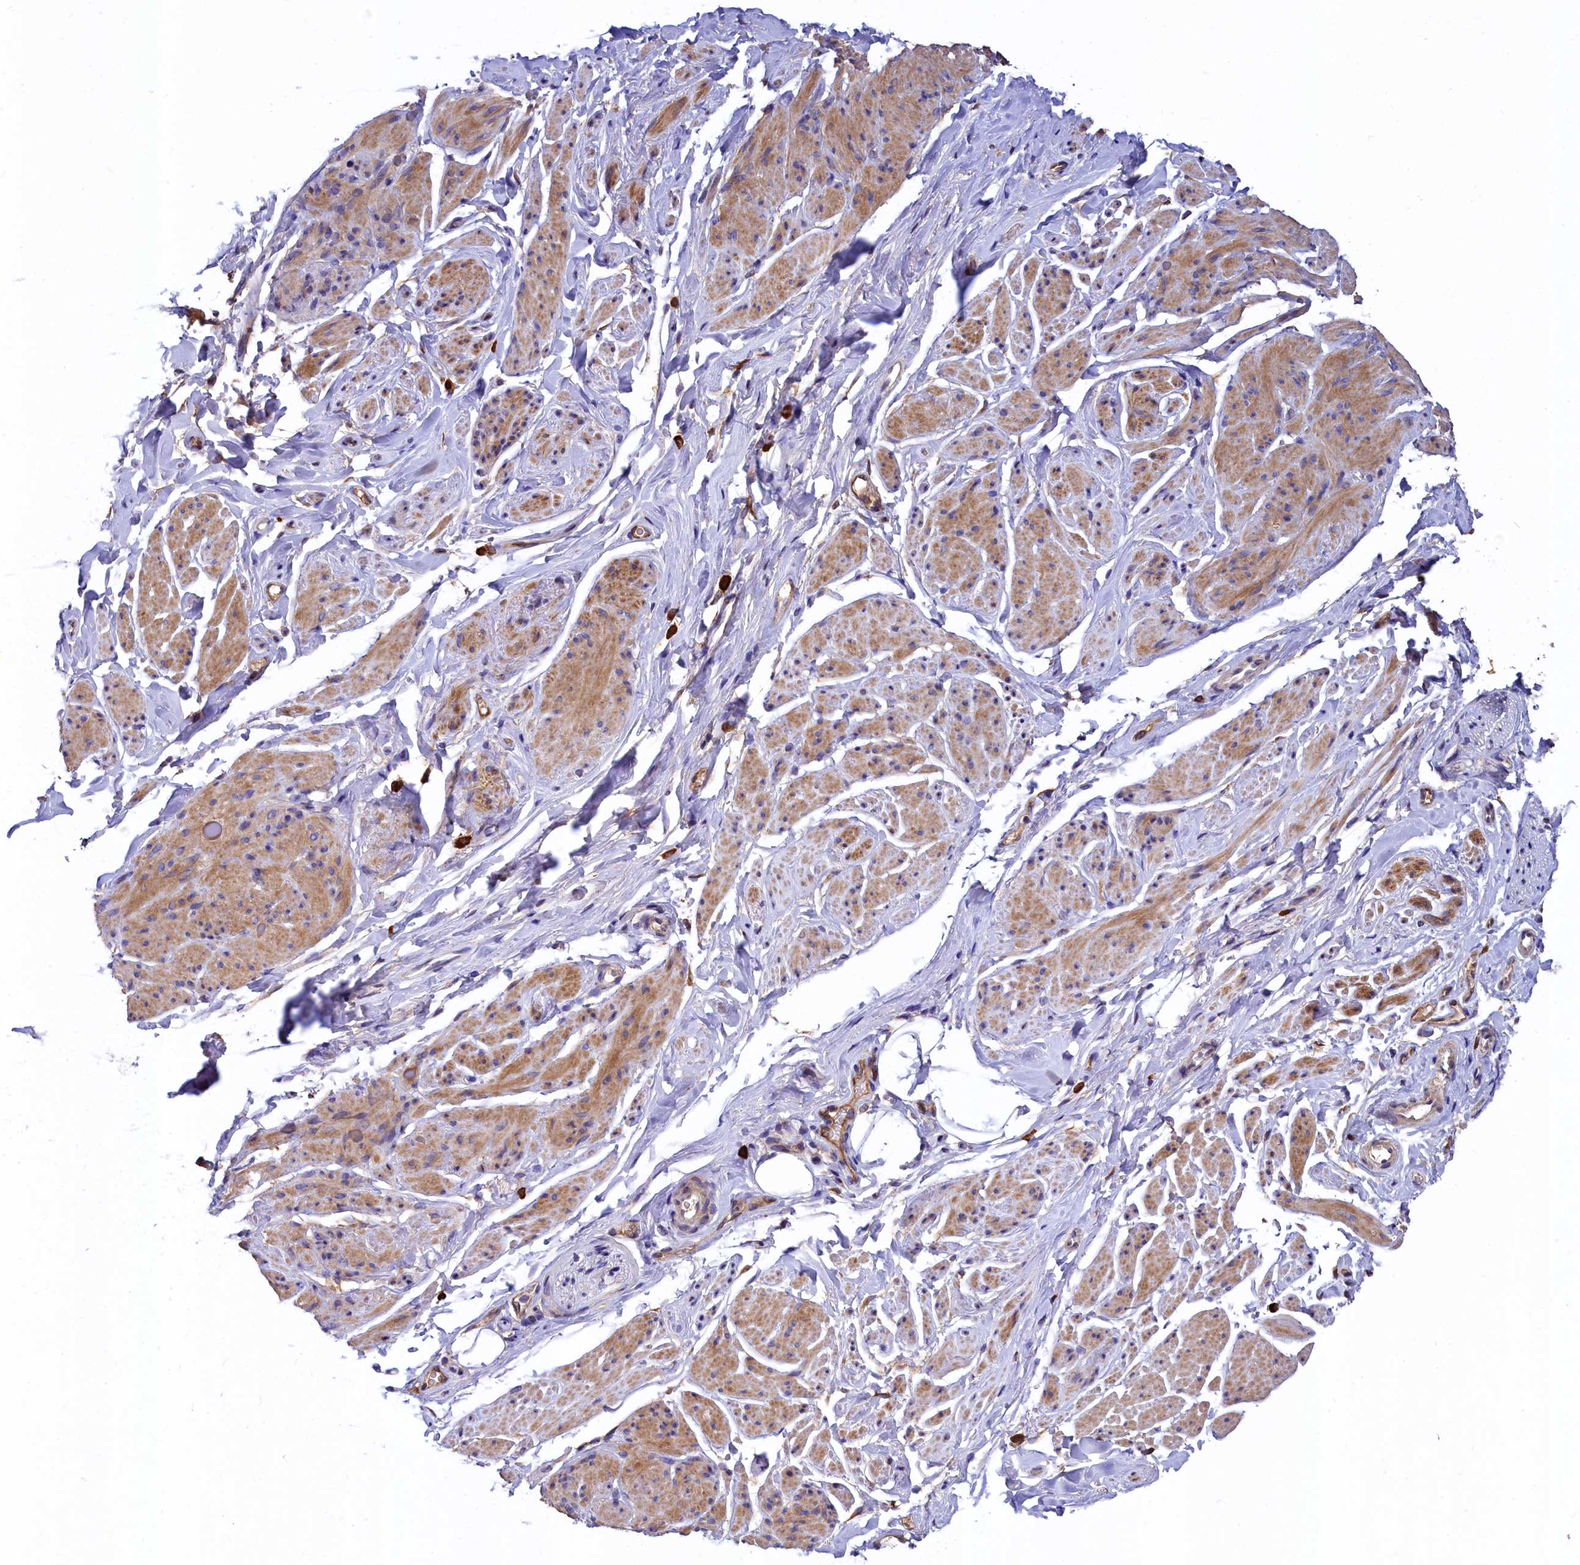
{"staining": {"intensity": "moderate", "quantity": "25%-75%", "location": "cytoplasmic/membranous"}, "tissue": "smooth muscle", "cell_type": "Smooth muscle cells", "image_type": "normal", "snomed": [{"axis": "morphology", "description": "Normal tissue, NOS"}, {"axis": "topography", "description": "Smooth muscle"}, {"axis": "topography", "description": "Peripheral nerve tissue"}], "caption": "Protein analysis of unremarkable smooth muscle displays moderate cytoplasmic/membranous expression in approximately 25%-75% of smooth muscle cells.", "gene": "EPS8L2", "patient": {"sex": "male", "age": 69}}